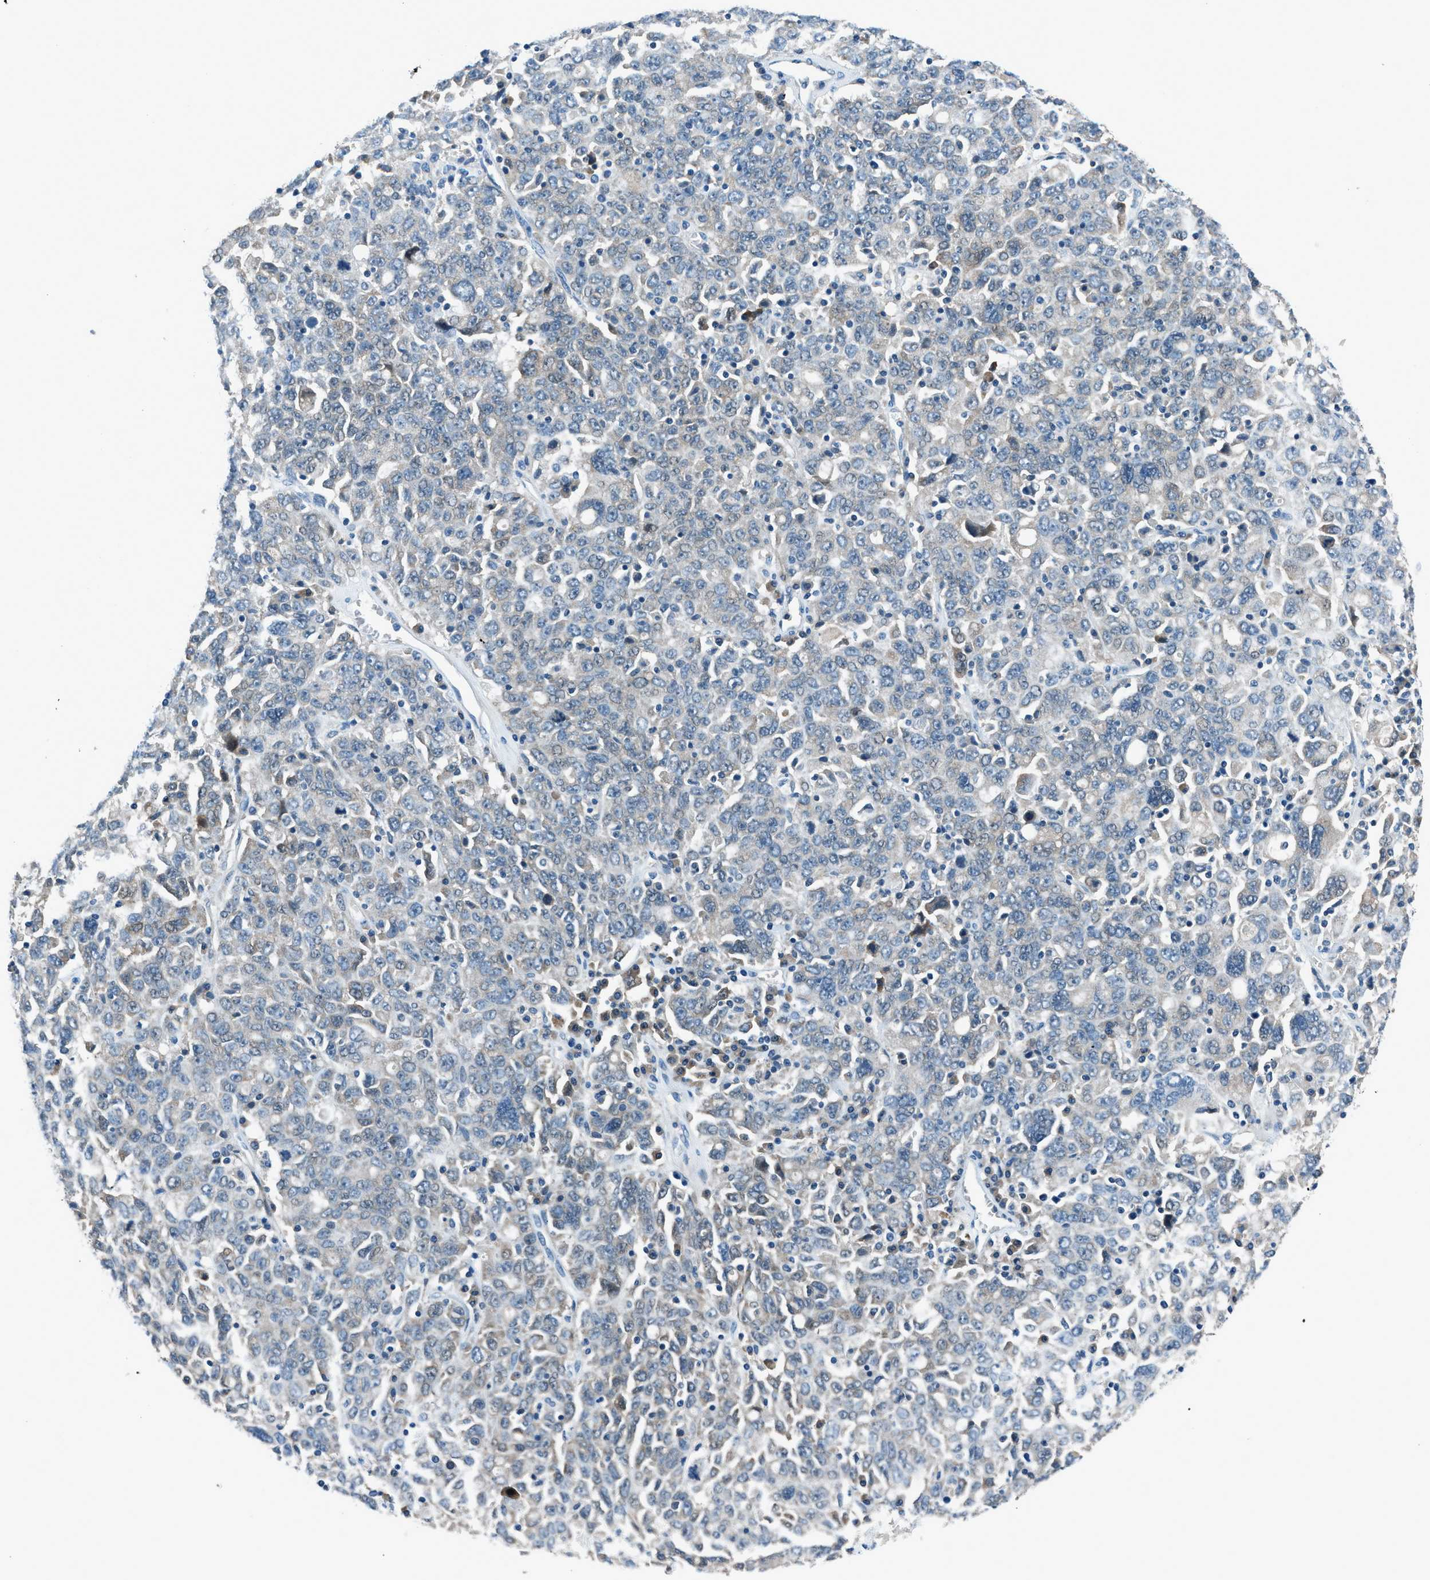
{"staining": {"intensity": "weak", "quantity": "<25%", "location": "cytoplasmic/membranous"}, "tissue": "ovarian cancer", "cell_type": "Tumor cells", "image_type": "cancer", "snomed": [{"axis": "morphology", "description": "Carcinoma, endometroid"}, {"axis": "topography", "description": "Ovary"}], "caption": "A histopathology image of human ovarian endometroid carcinoma is negative for staining in tumor cells.", "gene": "ACP1", "patient": {"sex": "female", "age": 62}}